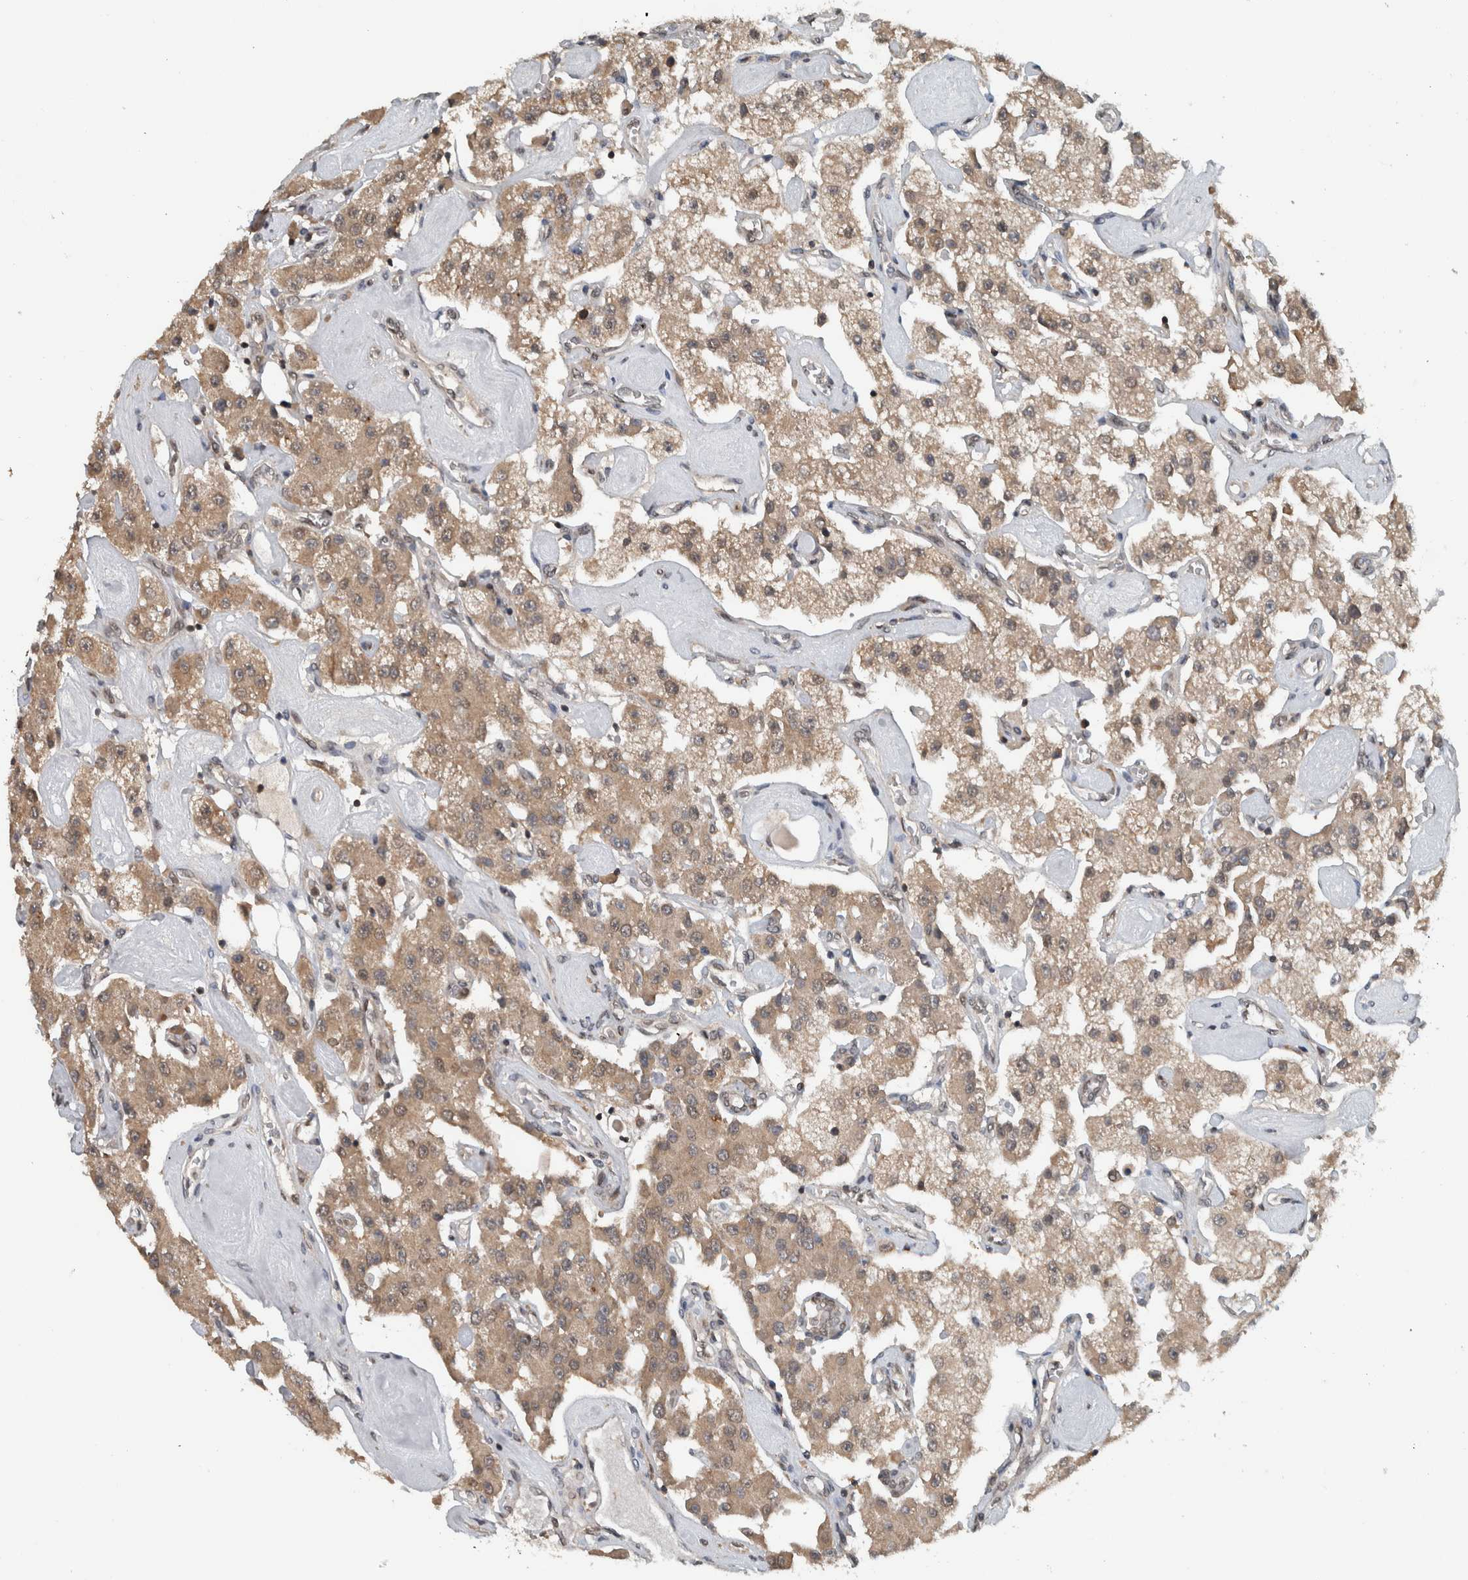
{"staining": {"intensity": "weak", "quantity": ">75%", "location": "cytoplasmic/membranous"}, "tissue": "carcinoid", "cell_type": "Tumor cells", "image_type": "cancer", "snomed": [{"axis": "morphology", "description": "Carcinoid, malignant, NOS"}, {"axis": "topography", "description": "Pancreas"}], "caption": "IHC of human carcinoid exhibits low levels of weak cytoplasmic/membranous staining in approximately >75% of tumor cells. (DAB IHC, brown staining for protein, blue staining for nuclei).", "gene": "SPAG7", "patient": {"sex": "male", "age": 41}}